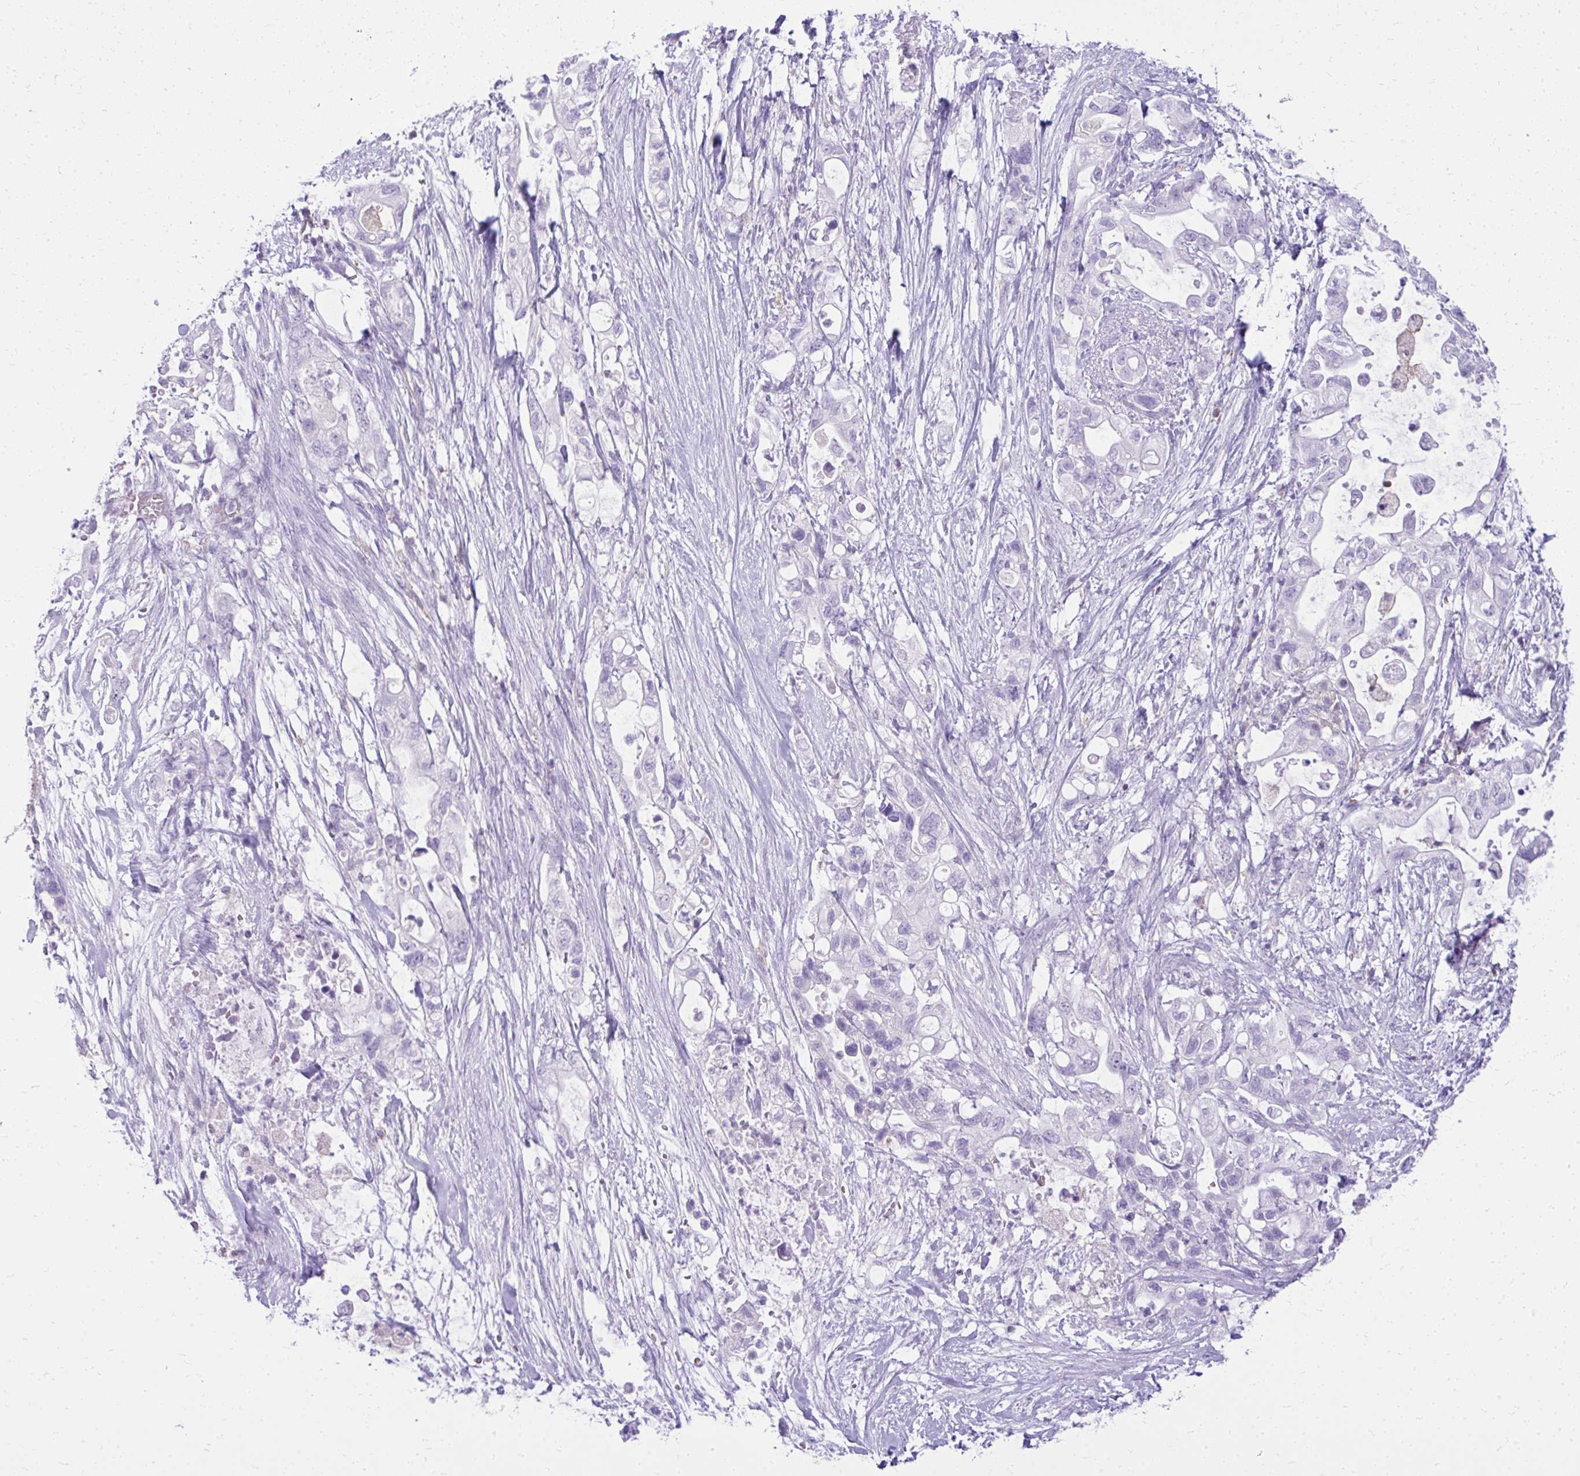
{"staining": {"intensity": "negative", "quantity": "none", "location": "none"}, "tissue": "pancreatic cancer", "cell_type": "Tumor cells", "image_type": "cancer", "snomed": [{"axis": "morphology", "description": "Adenocarcinoma, NOS"}, {"axis": "topography", "description": "Pancreas"}], "caption": "Immunohistochemistry (IHC) micrograph of pancreatic cancer (adenocarcinoma) stained for a protein (brown), which shows no staining in tumor cells.", "gene": "GPRIN3", "patient": {"sex": "female", "age": 72}}